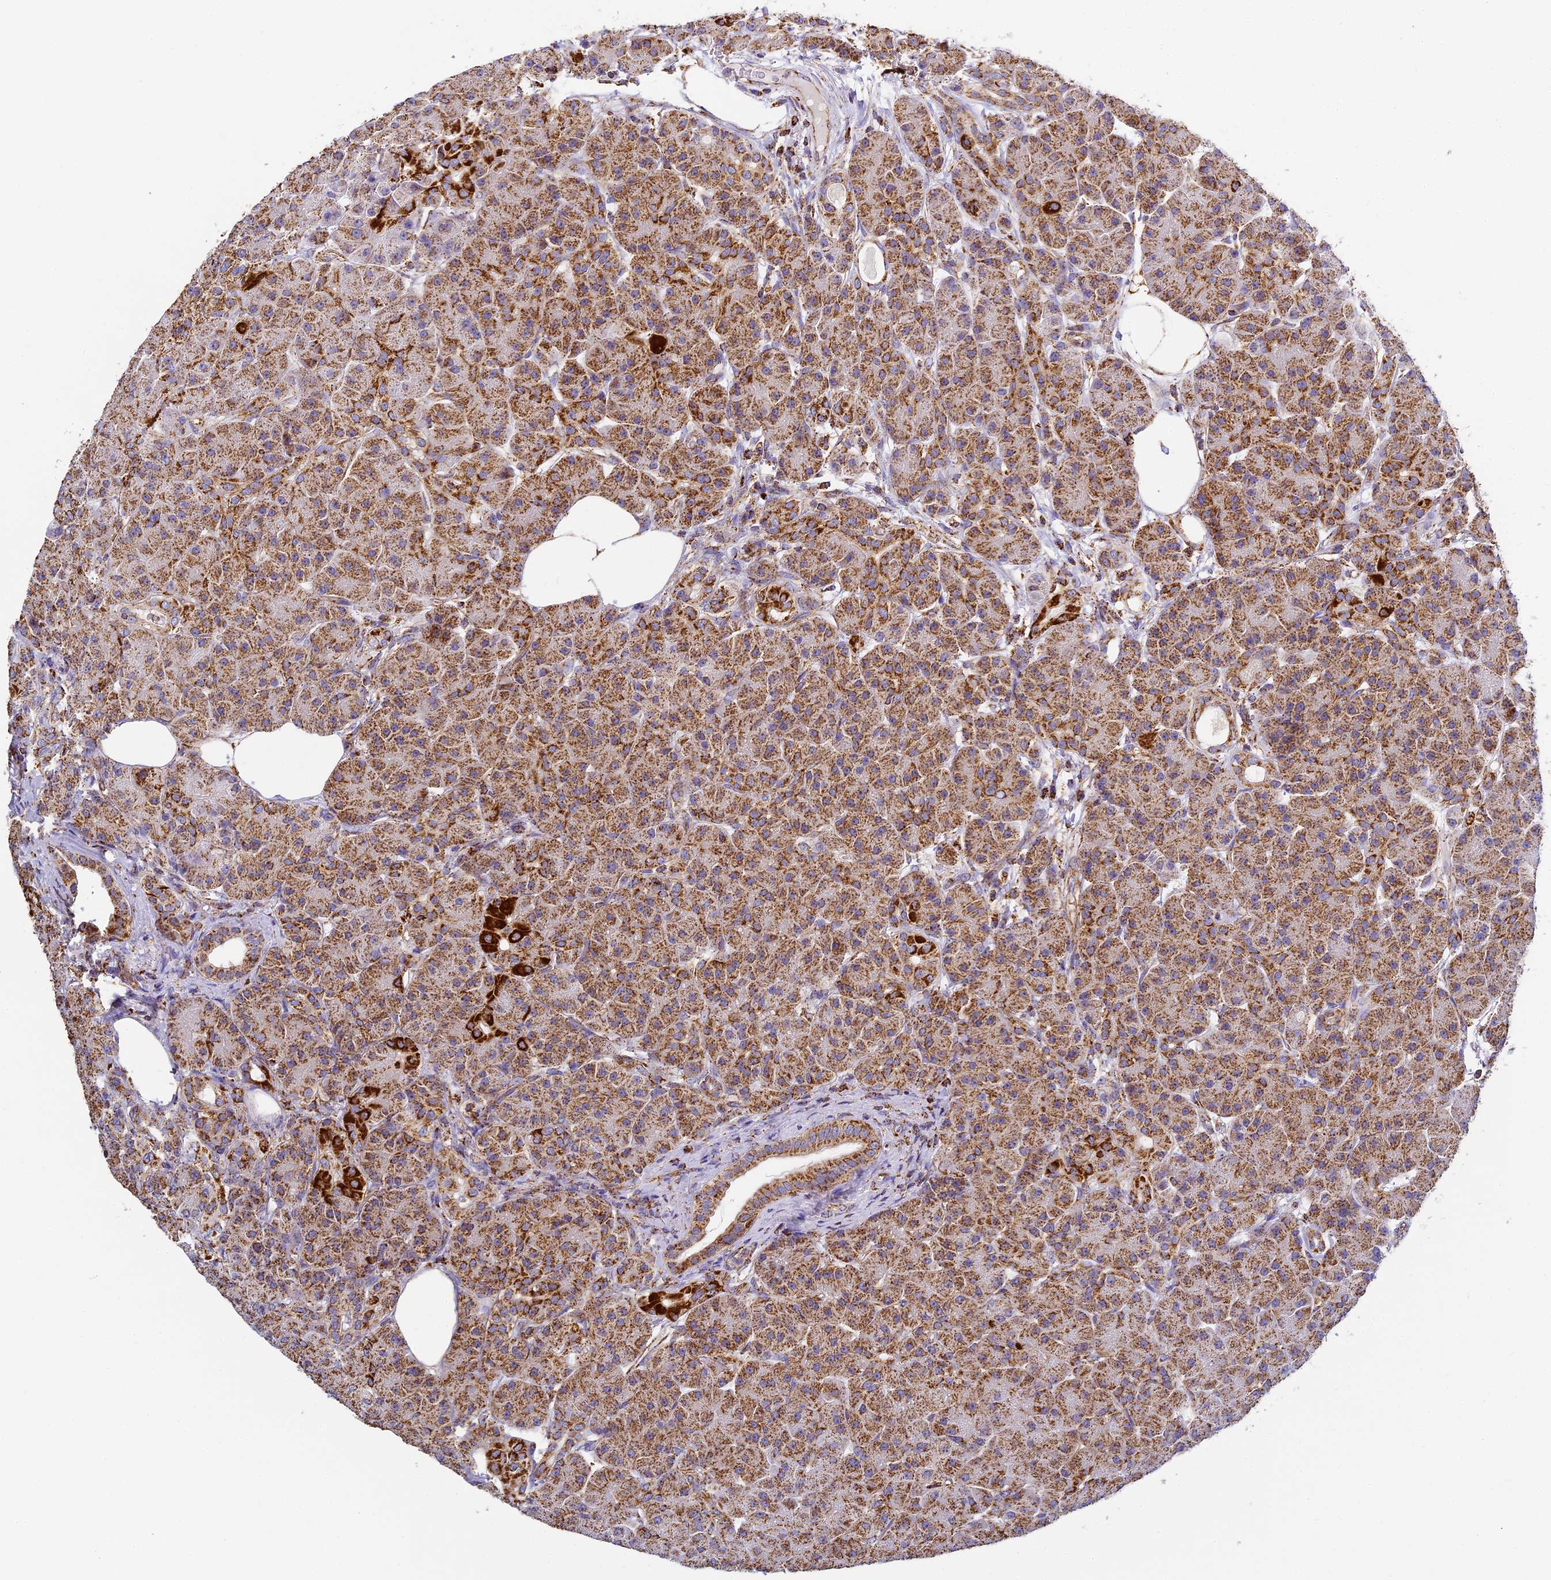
{"staining": {"intensity": "moderate", "quantity": ">75%", "location": "cytoplasmic/membranous"}, "tissue": "pancreas", "cell_type": "Exocrine glandular cells", "image_type": "normal", "snomed": [{"axis": "morphology", "description": "Normal tissue, NOS"}, {"axis": "topography", "description": "Pancreas"}], "caption": "Human pancreas stained for a protein (brown) exhibits moderate cytoplasmic/membranous positive staining in about >75% of exocrine glandular cells.", "gene": "STK17A", "patient": {"sex": "male", "age": 63}}